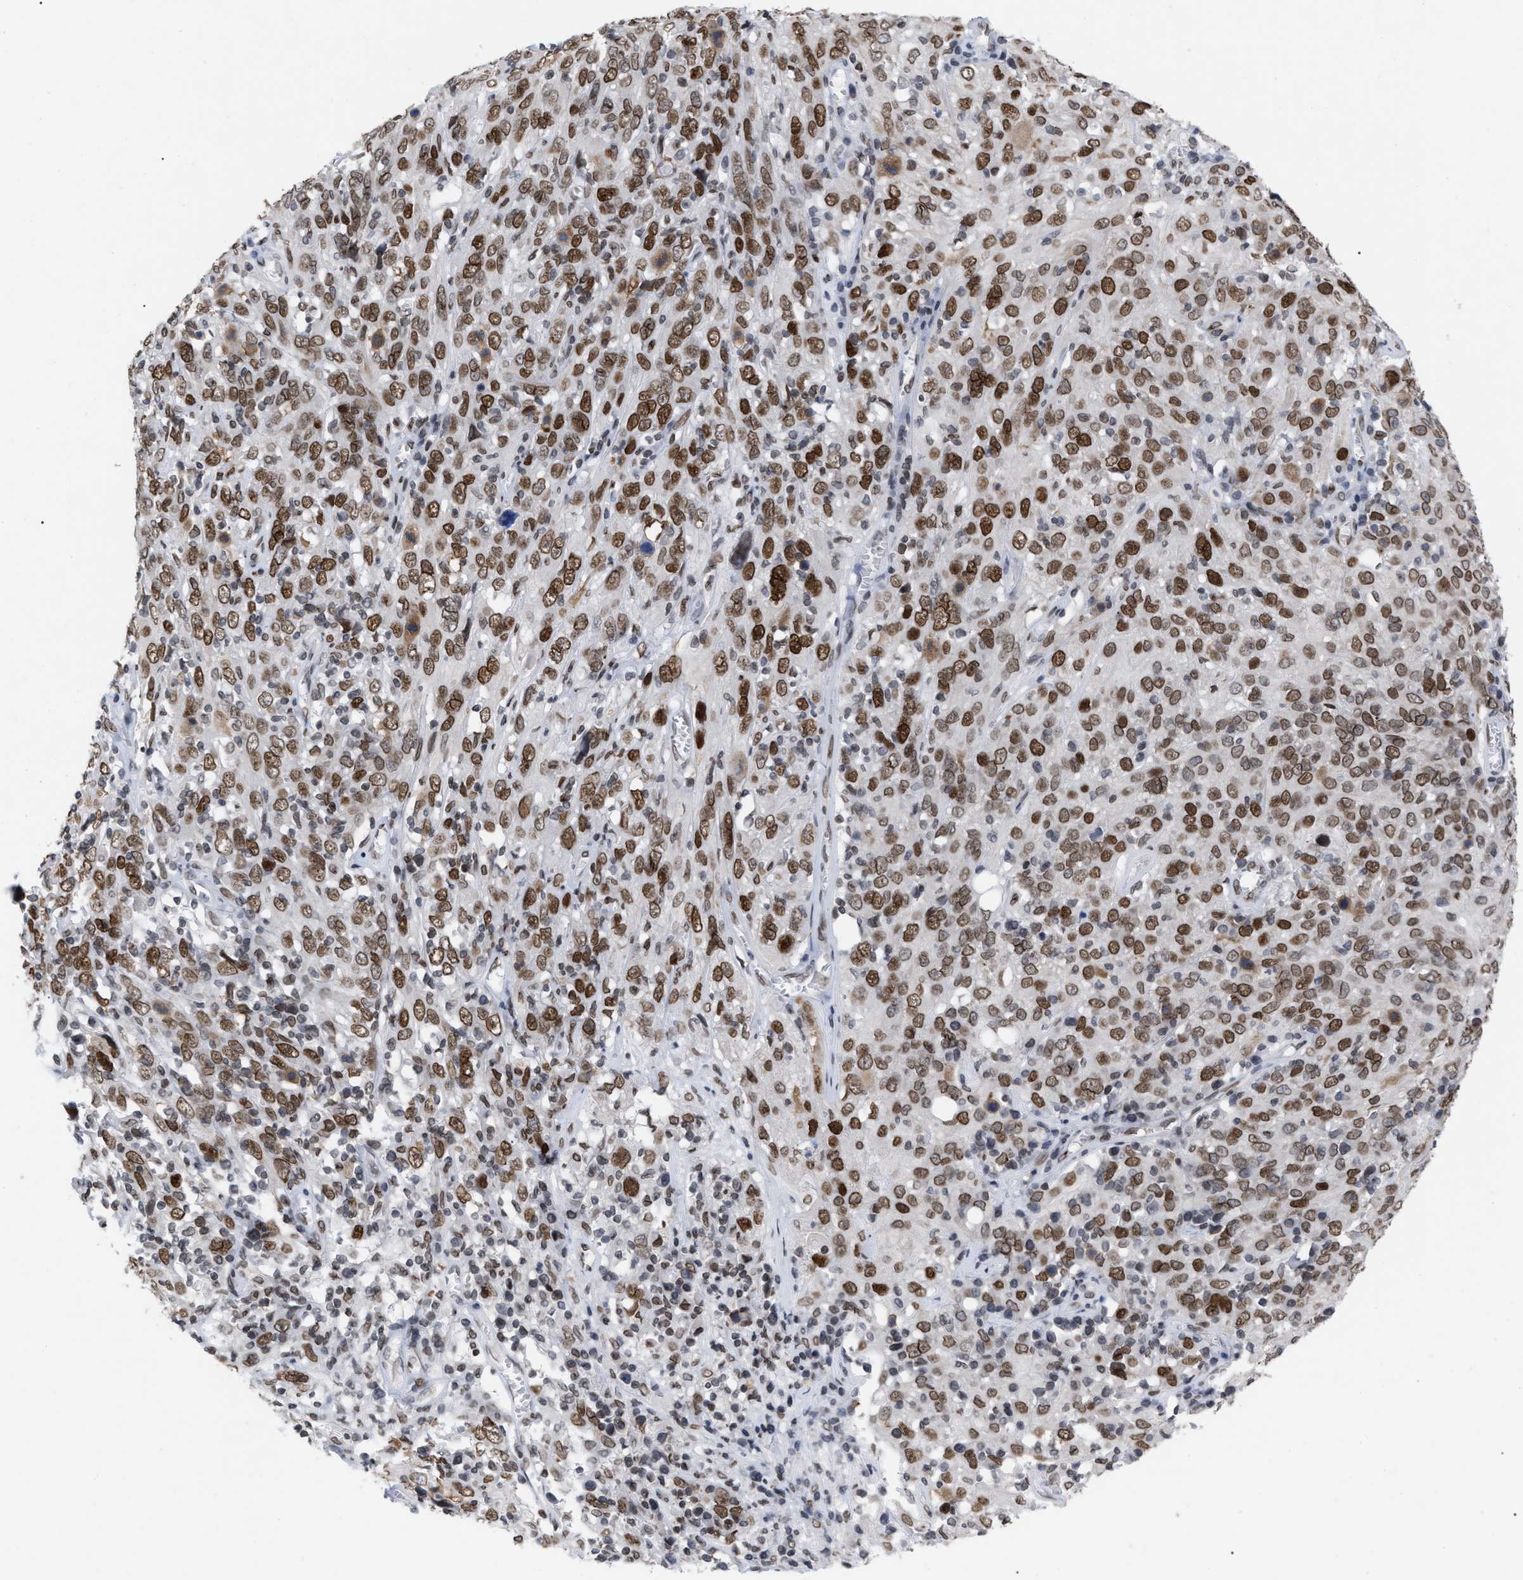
{"staining": {"intensity": "moderate", "quantity": ">75%", "location": "cytoplasmic/membranous,nuclear"}, "tissue": "cervical cancer", "cell_type": "Tumor cells", "image_type": "cancer", "snomed": [{"axis": "morphology", "description": "Squamous cell carcinoma, NOS"}, {"axis": "topography", "description": "Cervix"}], "caption": "The histopathology image exhibits a brown stain indicating the presence of a protein in the cytoplasmic/membranous and nuclear of tumor cells in cervical cancer (squamous cell carcinoma).", "gene": "TPR", "patient": {"sex": "female", "age": 46}}